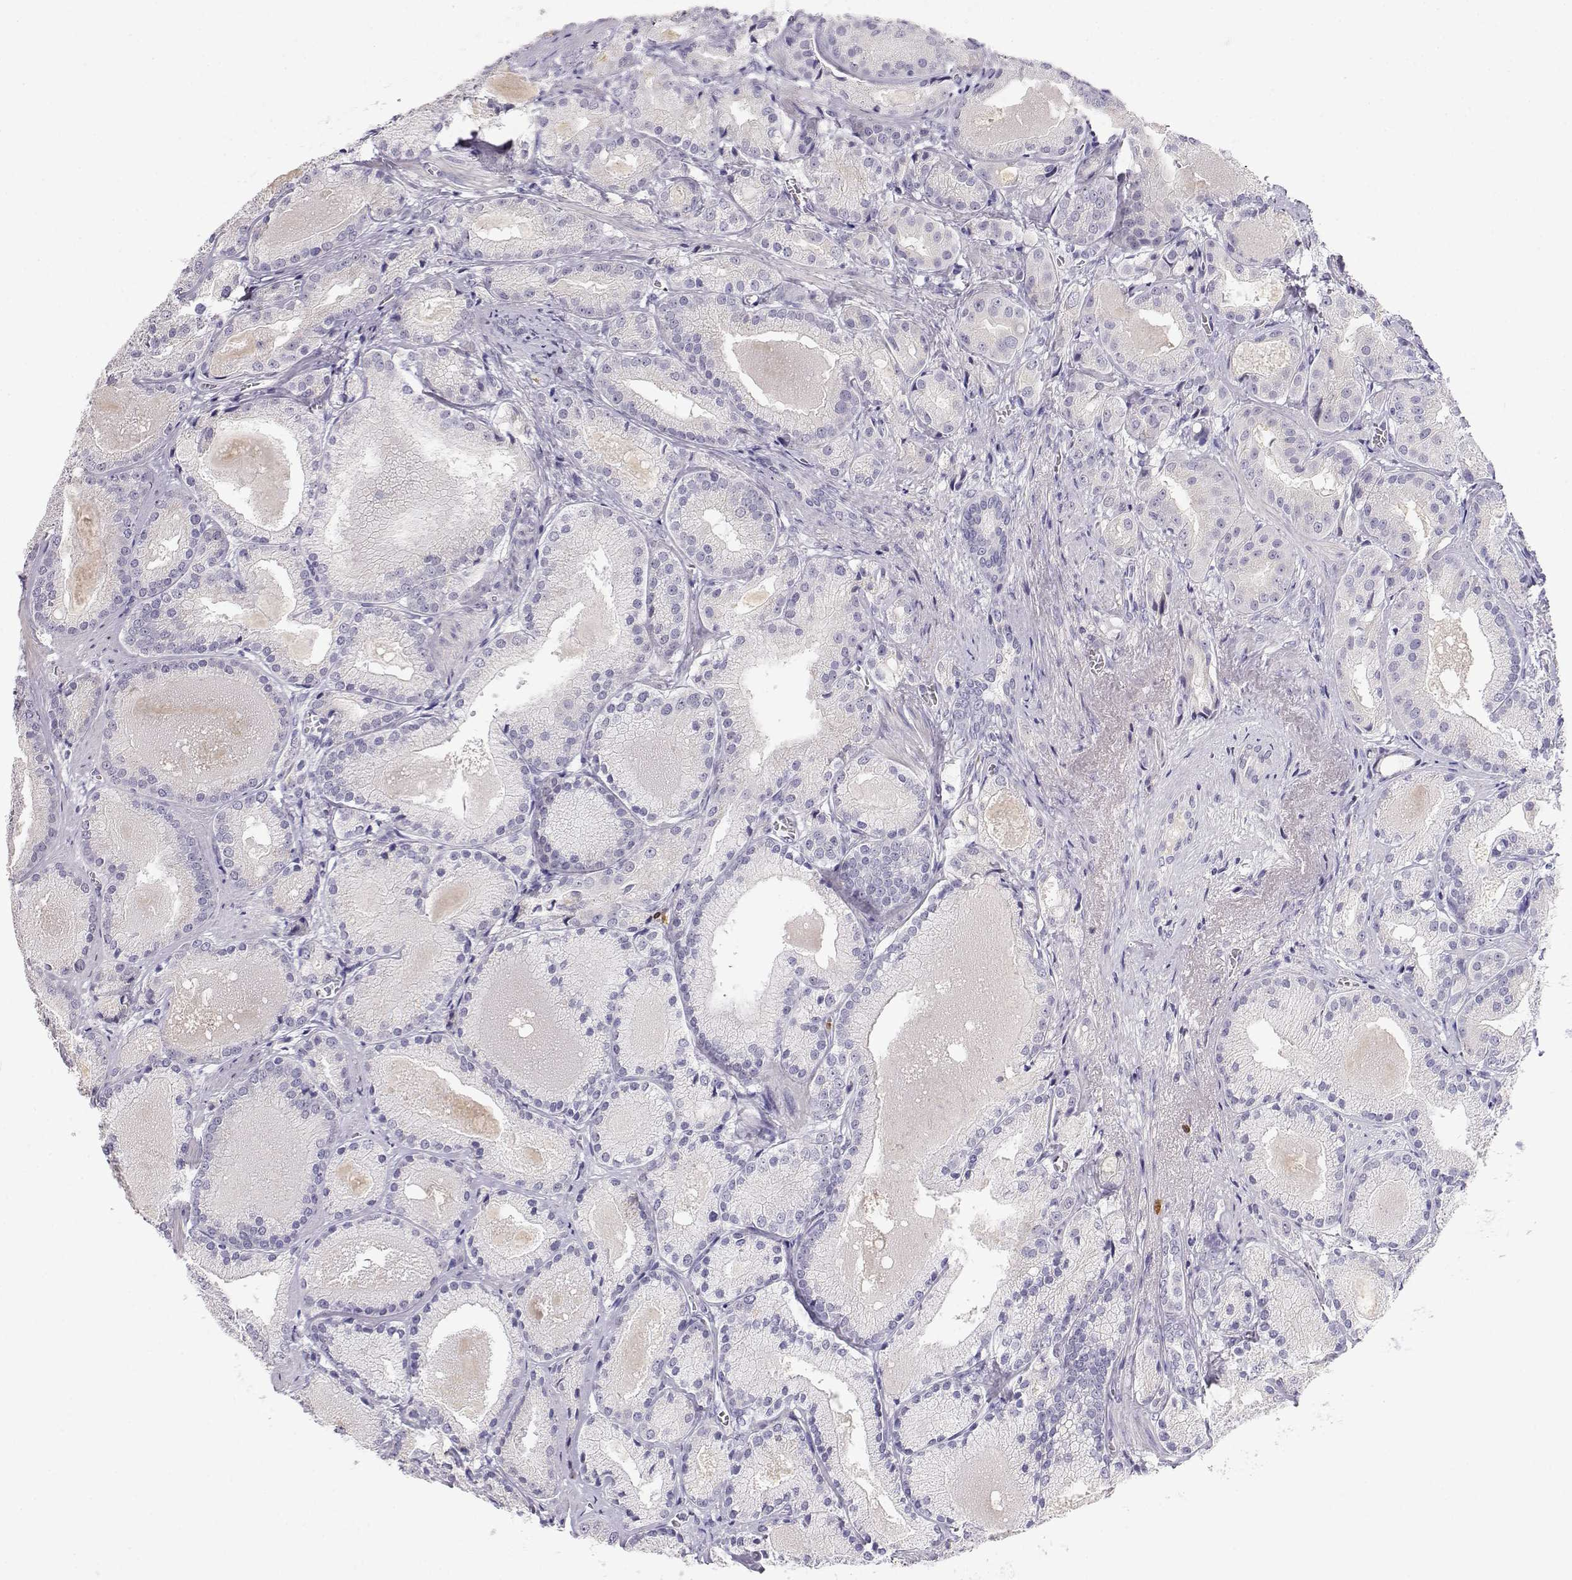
{"staining": {"intensity": "negative", "quantity": "none", "location": "none"}, "tissue": "prostate cancer", "cell_type": "Tumor cells", "image_type": "cancer", "snomed": [{"axis": "morphology", "description": "Adenocarcinoma, High grade"}, {"axis": "topography", "description": "Prostate"}], "caption": "Human prostate cancer (adenocarcinoma (high-grade)) stained for a protein using immunohistochemistry (IHC) reveals no staining in tumor cells.", "gene": "CDHR1", "patient": {"sex": "male", "age": 66}}